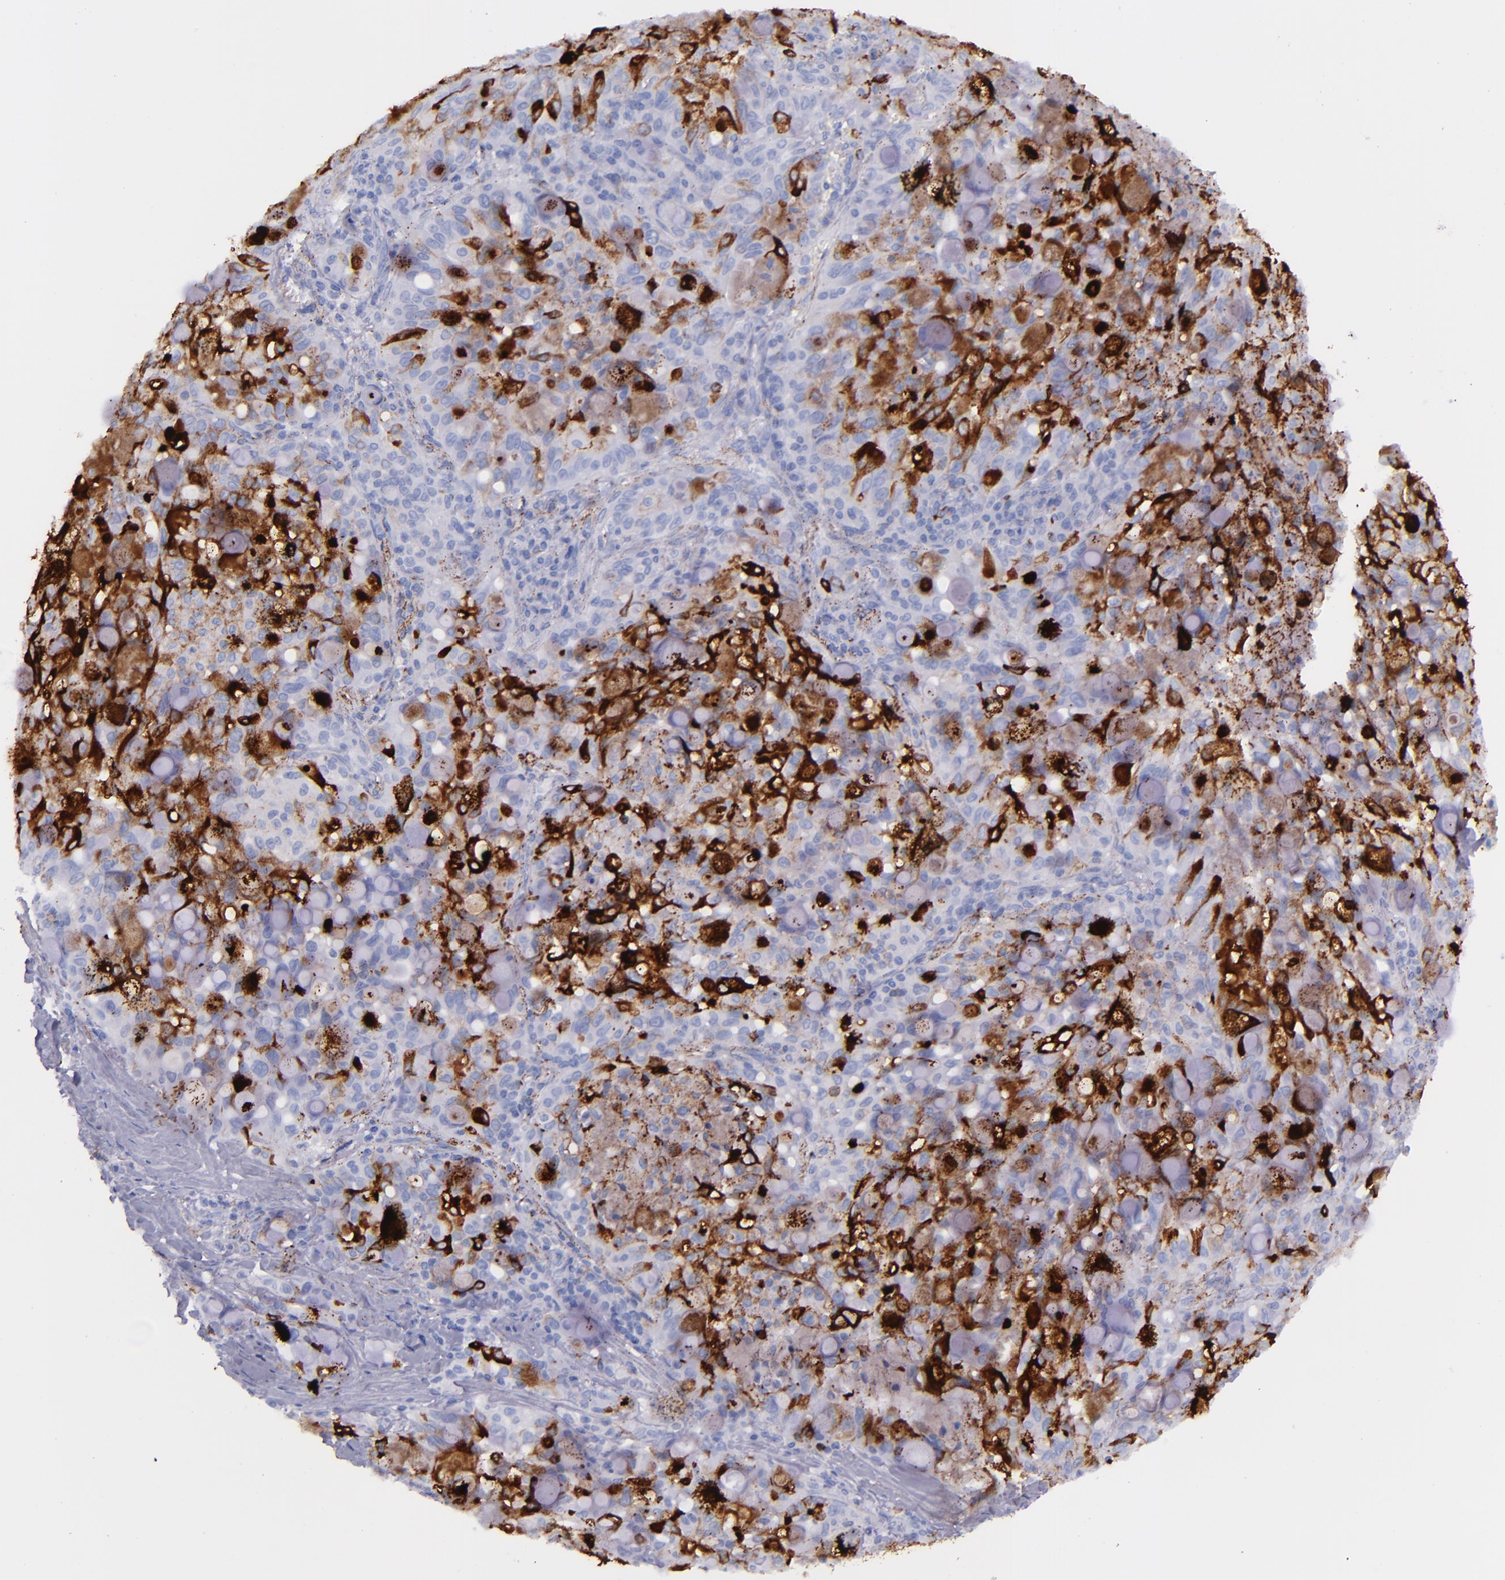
{"staining": {"intensity": "strong", "quantity": "25%-75%", "location": "cytoplasmic/membranous,nuclear"}, "tissue": "lung cancer", "cell_type": "Tumor cells", "image_type": "cancer", "snomed": [{"axis": "morphology", "description": "Adenocarcinoma, NOS"}, {"axis": "topography", "description": "Lung"}], "caption": "The micrograph reveals staining of adenocarcinoma (lung), revealing strong cytoplasmic/membranous and nuclear protein staining (brown color) within tumor cells.", "gene": "SFTPA2", "patient": {"sex": "female", "age": 44}}